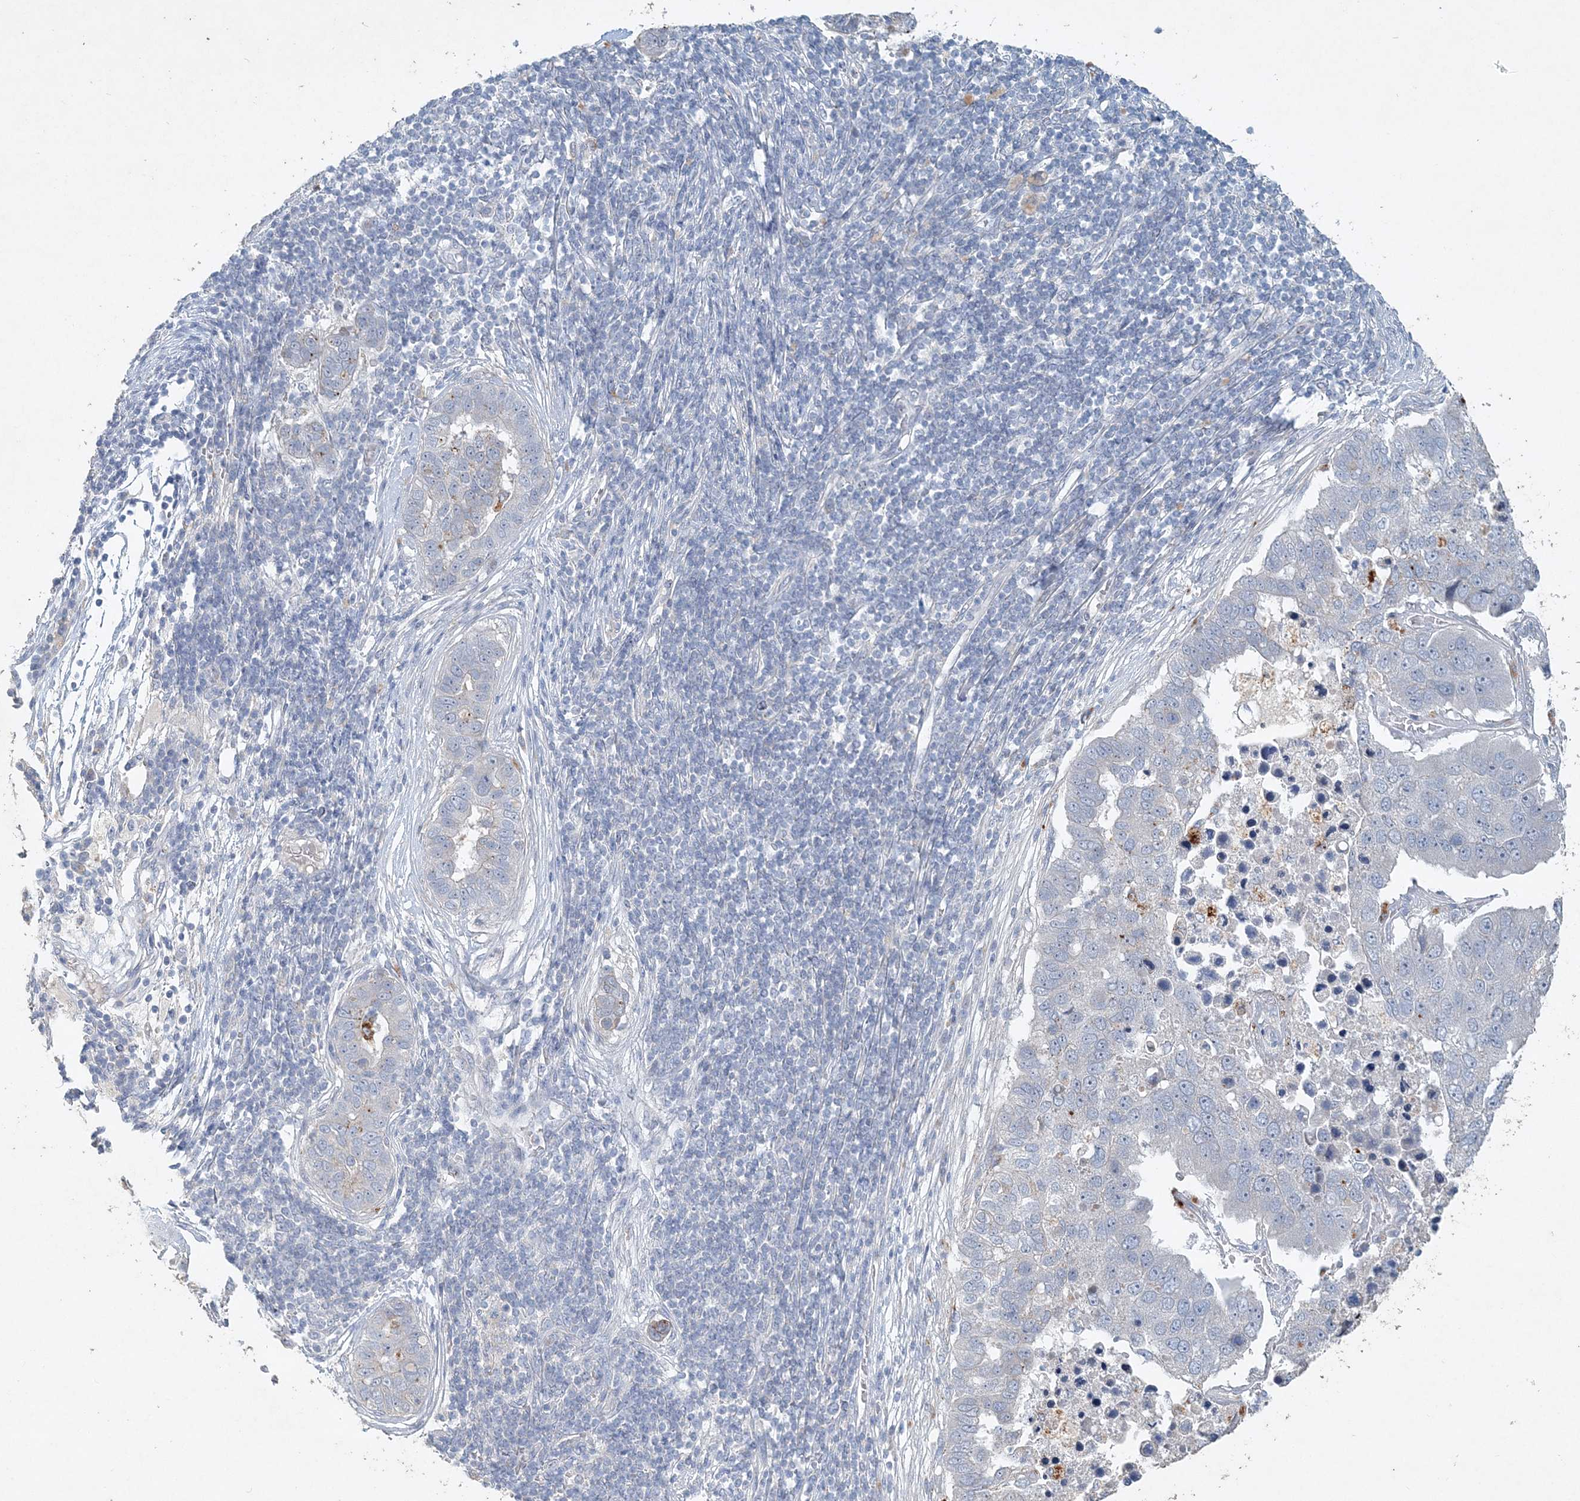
{"staining": {"intensity": "negative", "quantity": "none", "location": "none"}, "tissue": "pancreatic cancer", "cell_type": "Tumor cells", "image_type": "cancer", "snomed": [{"axis": "morphology", "description": "Adenocarcinoma, NOS"}, {"axis": "topography", "description": "Pancreas"}], "caption": "Tumor cells are negative for protein expression in human pancreatic cancer (adenocarcinoma).", "gene": "DNAH5", "patient": {"sex": "female", "age": 61}}